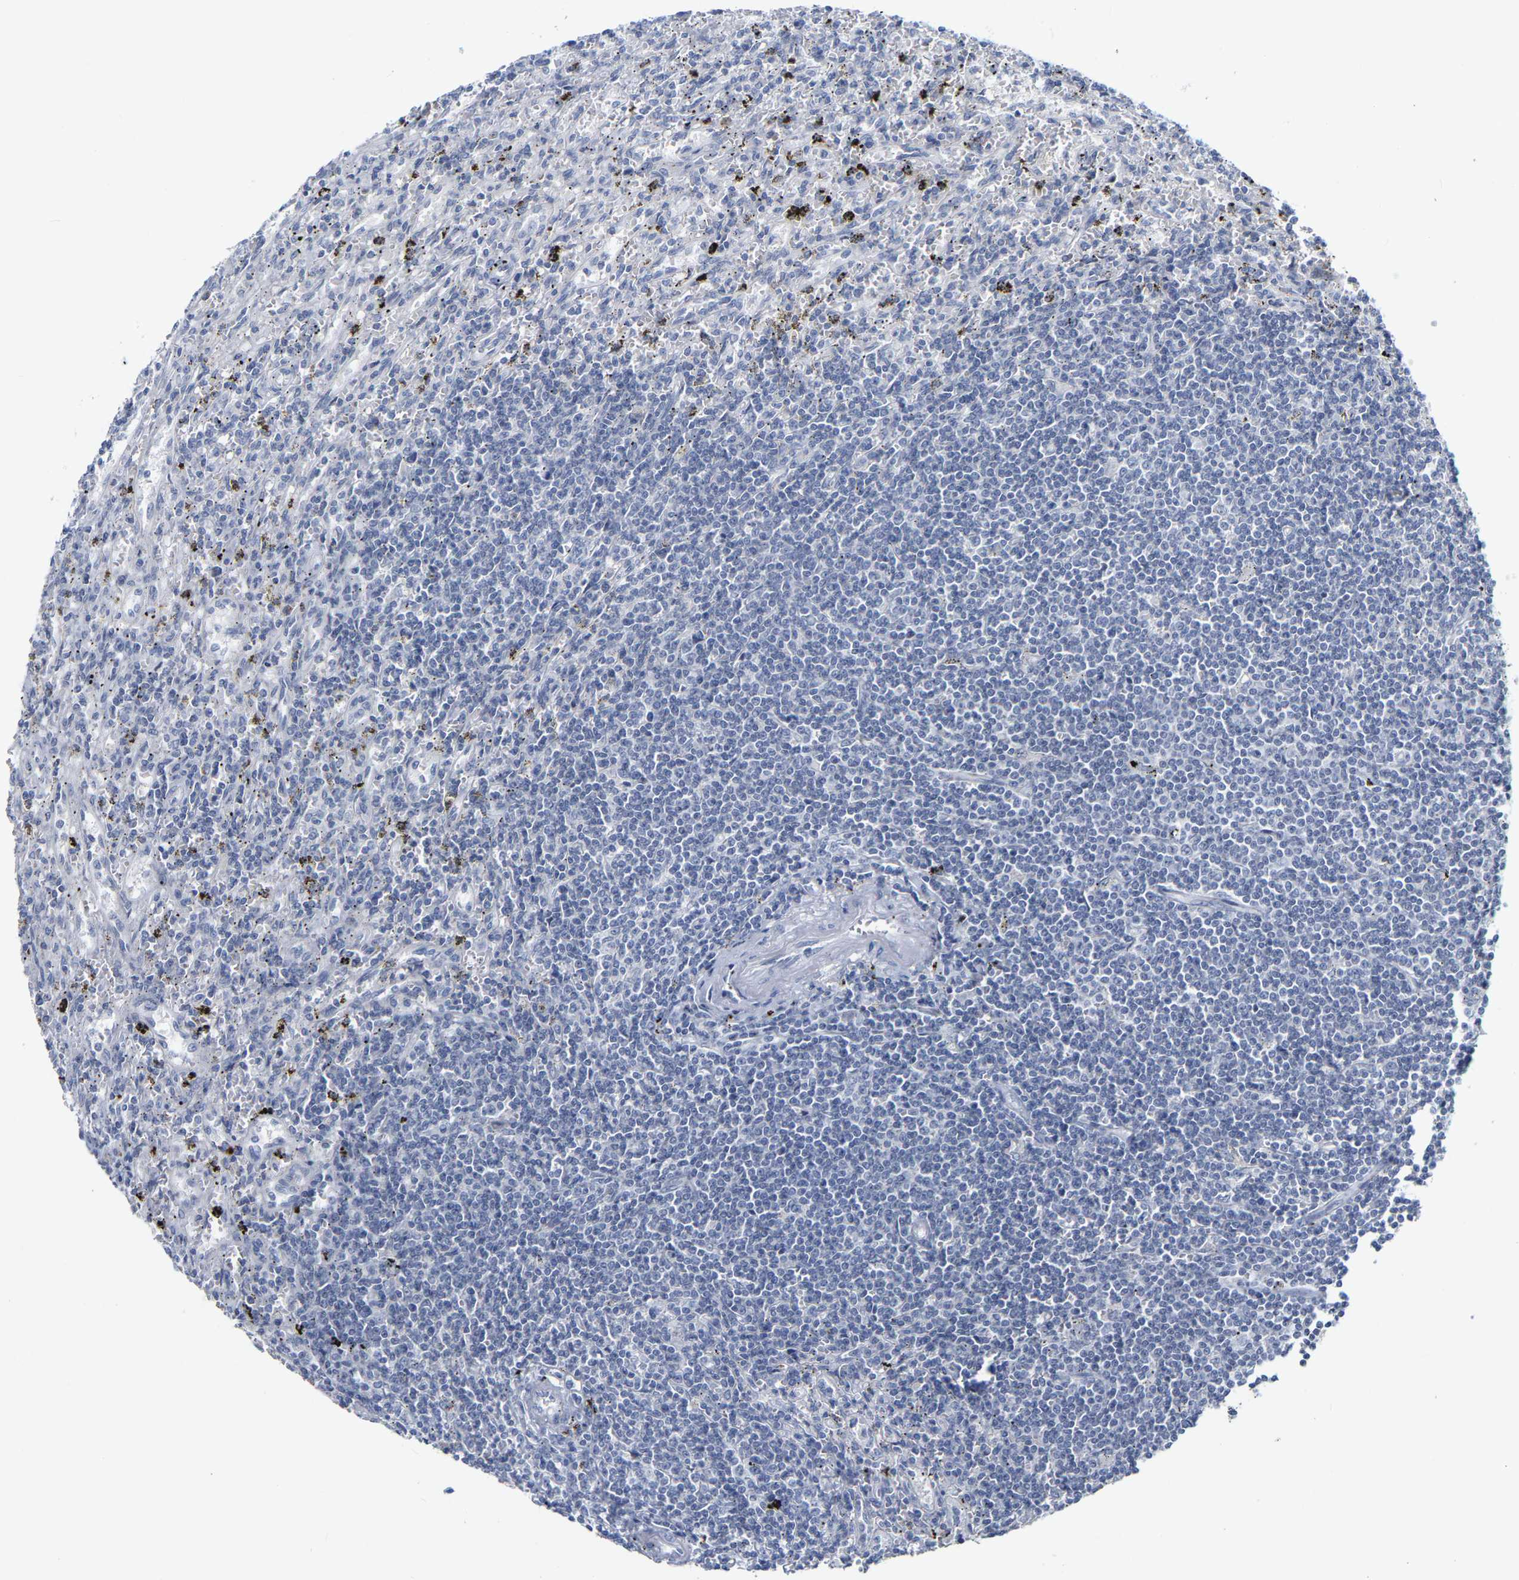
{"staining": {"intensity": "negative", "quantity": "none", "location": "none"}, "tissue": "lymphoma", "cell_type": "Tumor cells", "image_type": "cancer", "snomed": [{"axis": "morphology", "description": "Malignant lymphoma, non-Hodgkin's type, Low grade"}, {"axis": "topography", "description": "Spleen"}], "caption": "Immunohistochemistry image of human lymphoma stained for a protein (brown), which exhibits no expression in tumor cells.", "gene": "KRT76", "patient": {"sex": "male", "age": 76}}